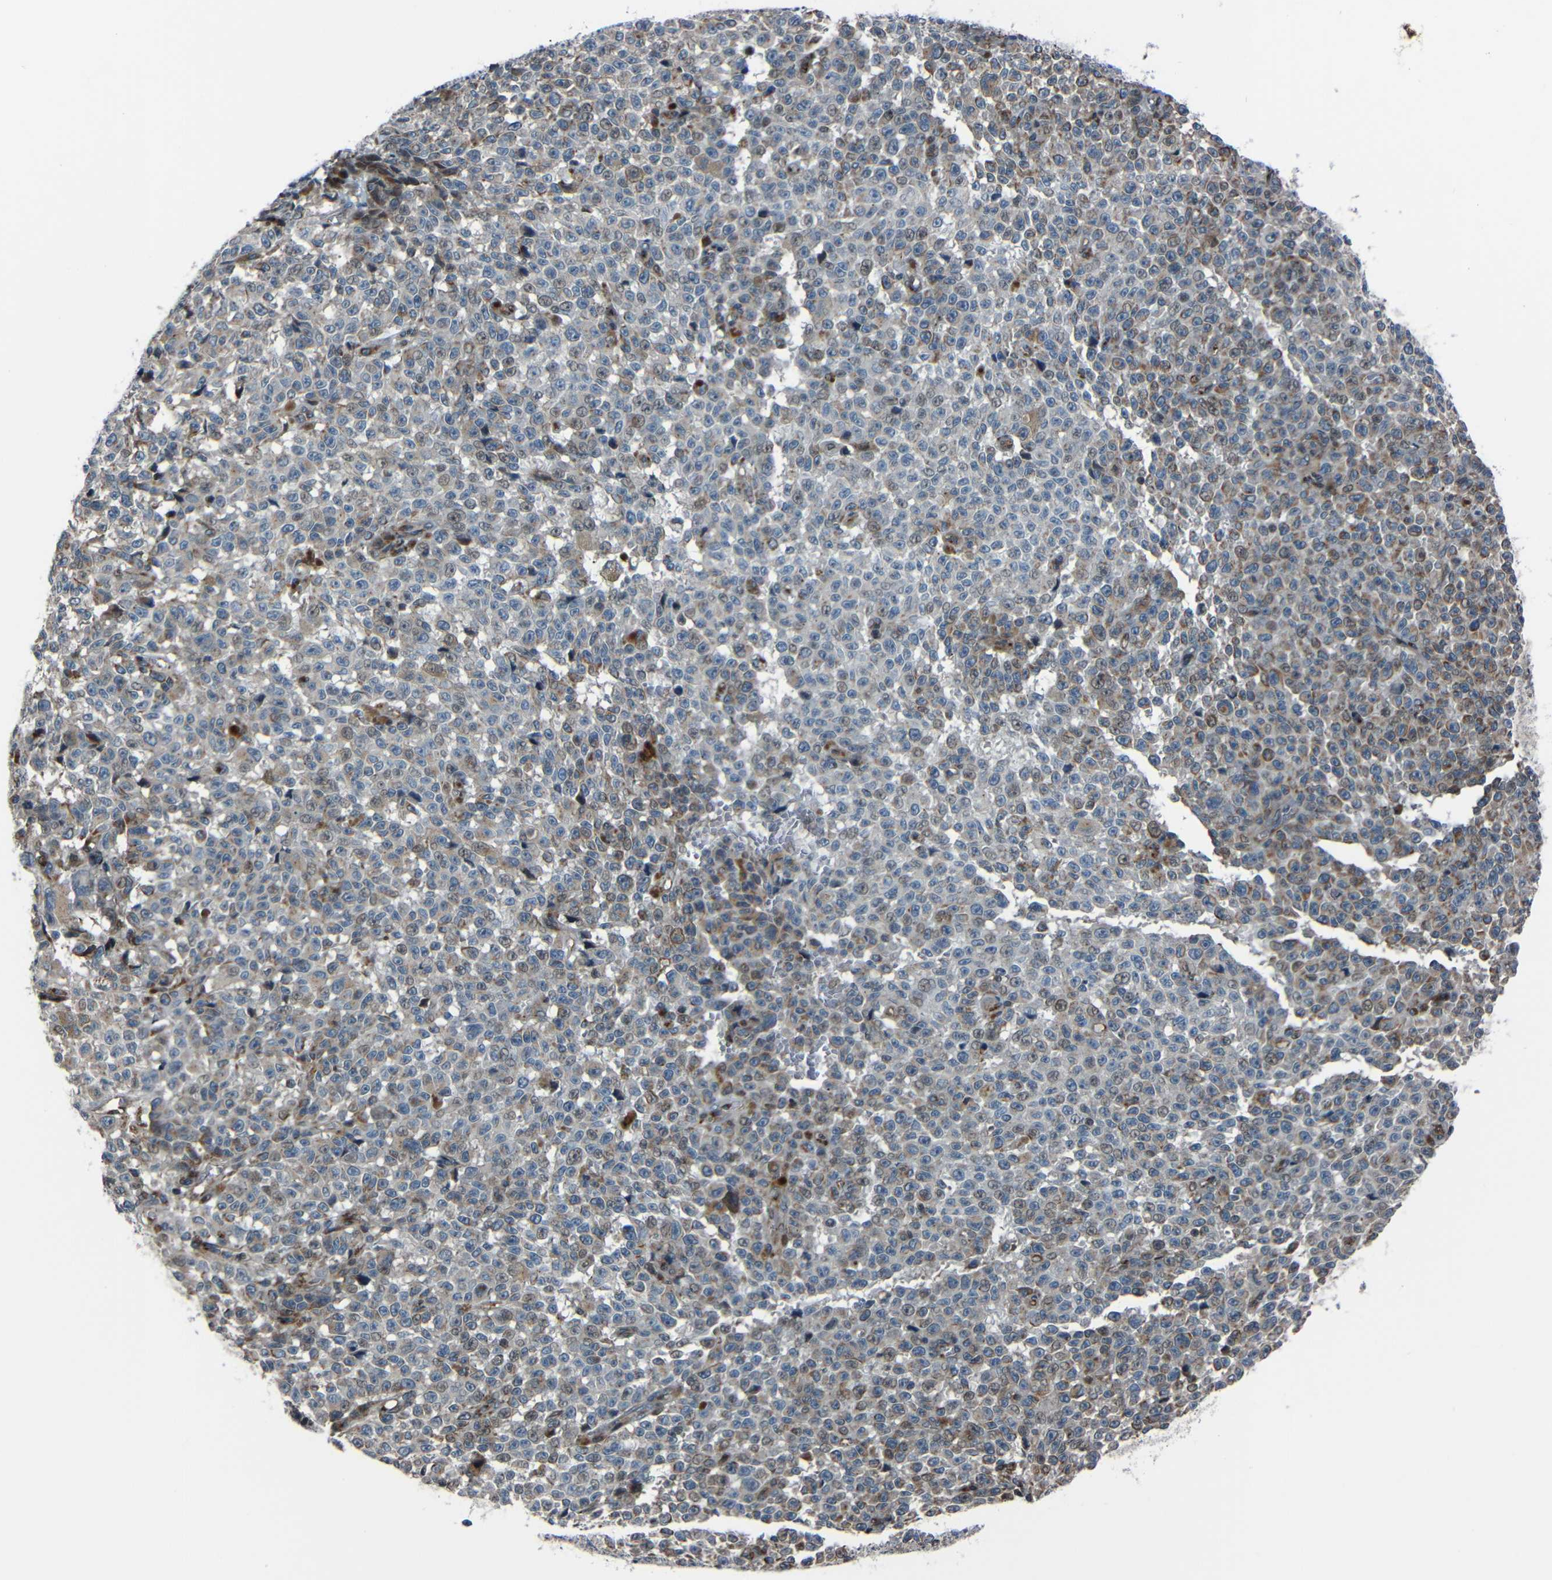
{"staining": {"intensity": "weak", "quantity": "25%-75%", "location": "cytoplasmic/membranous,nuclear"}, "tissue": "melanoma", "cell_type": "Tumor cells", "image_type": "cancer", "snomed": [{"axis": "morphology", "description": "Malignant melanoma, NOS"}, {"axis": "topography", "description": "Skin"}], "caption": "About 25%-75% of tumor cells in melanoma demonstrate weak cytoplasmic/membranous and nuclear protein positivity as visualized by brown immunohistochemical staining.", "gene": "AKAP9", "patient": {"sex": "female", "age": 82}}